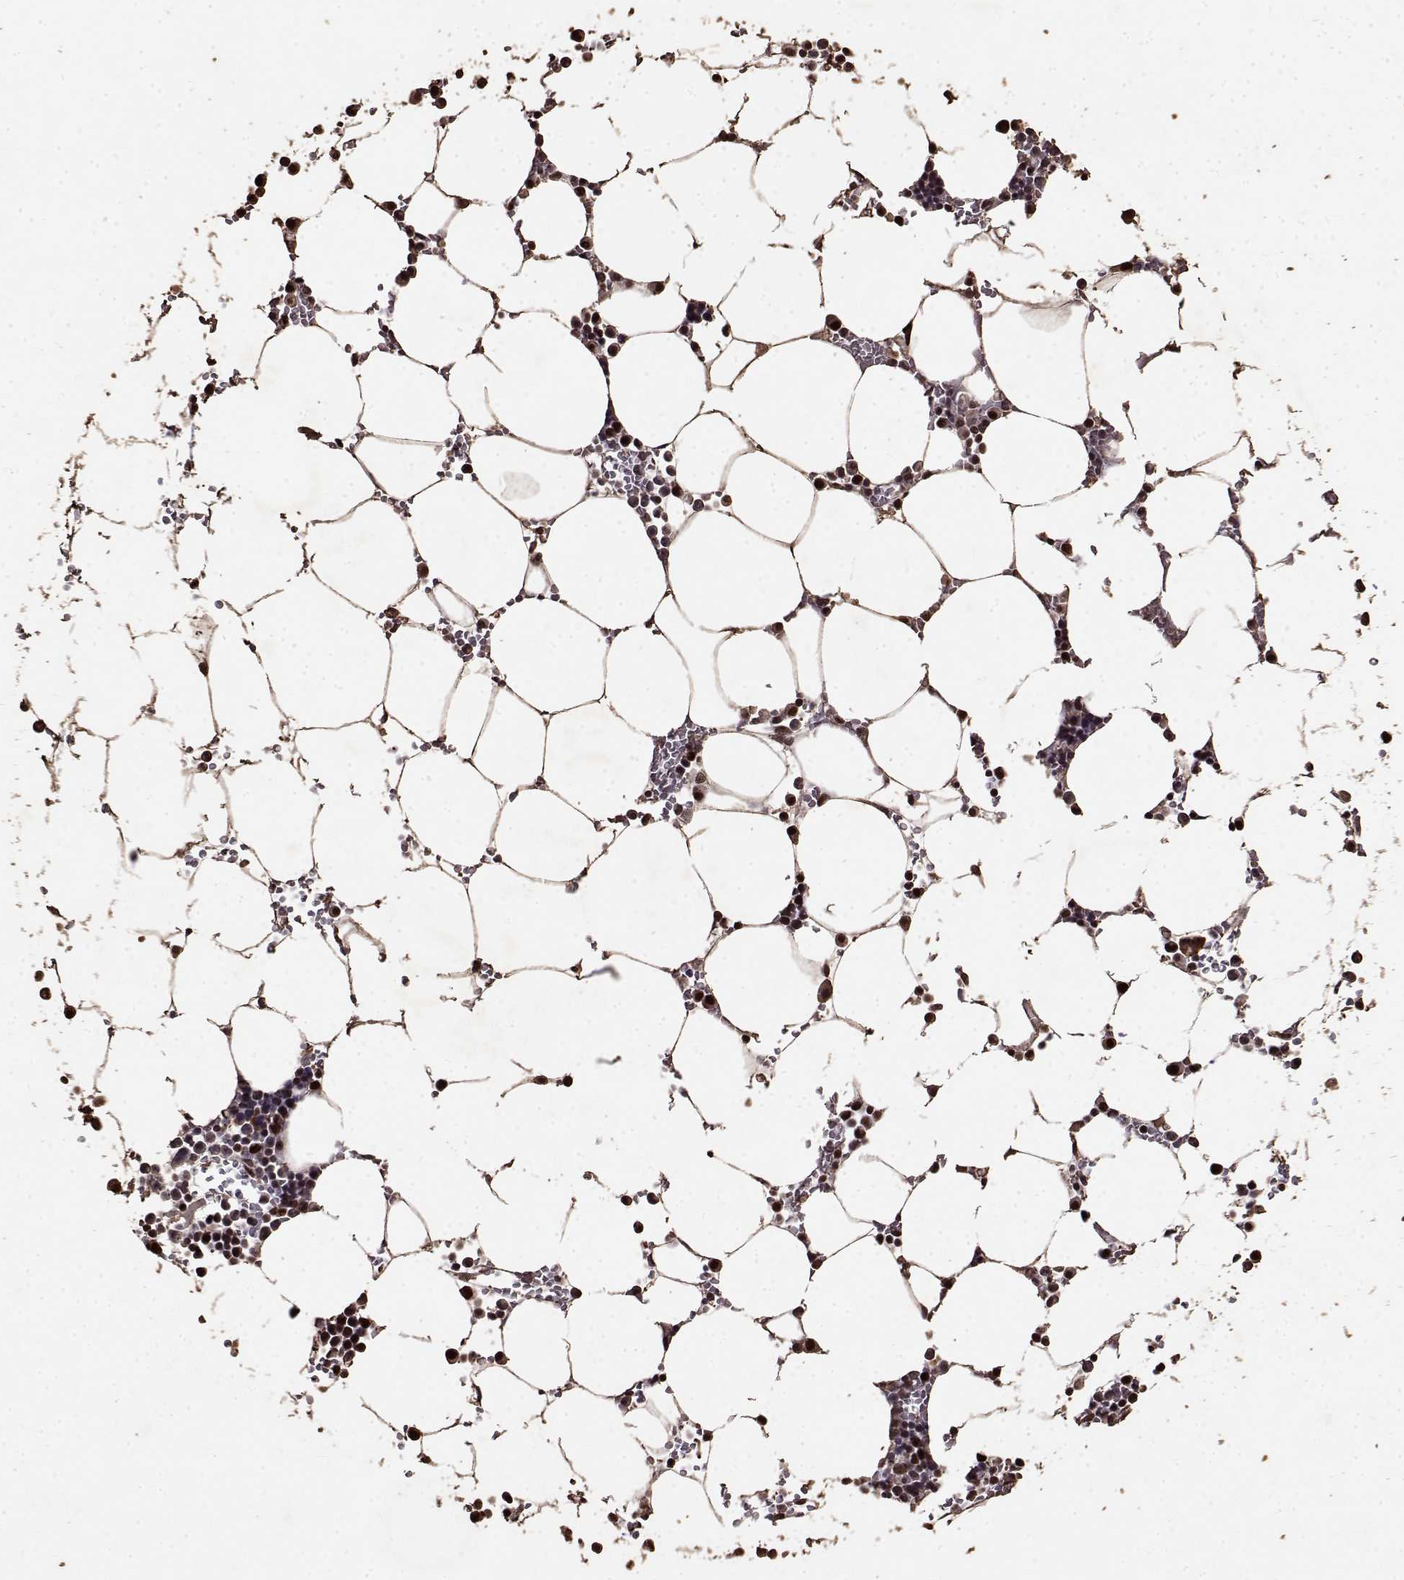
{"staining": {"intensity": "strong", "quantity": ">75%", "location": "nuclear"}, "tissue": "bone marrow", "cell_type": "Hematopoietic cells", "image_type": "normal", "snomed": [{"axis": "morphology", "description": "Normal tissue, NOS"}, {"axis": "topography", "description": "Bone marrow"}], "caption": "Immunohistochemistry (DAB (3,3'-diaminobenzidine)) staining of normal bone marrow reveals strong nuclear protein staining in about >75% of hematopoietic cells.", "gene": "TOE1", "patient": {"sex": "female", "age": 52}}